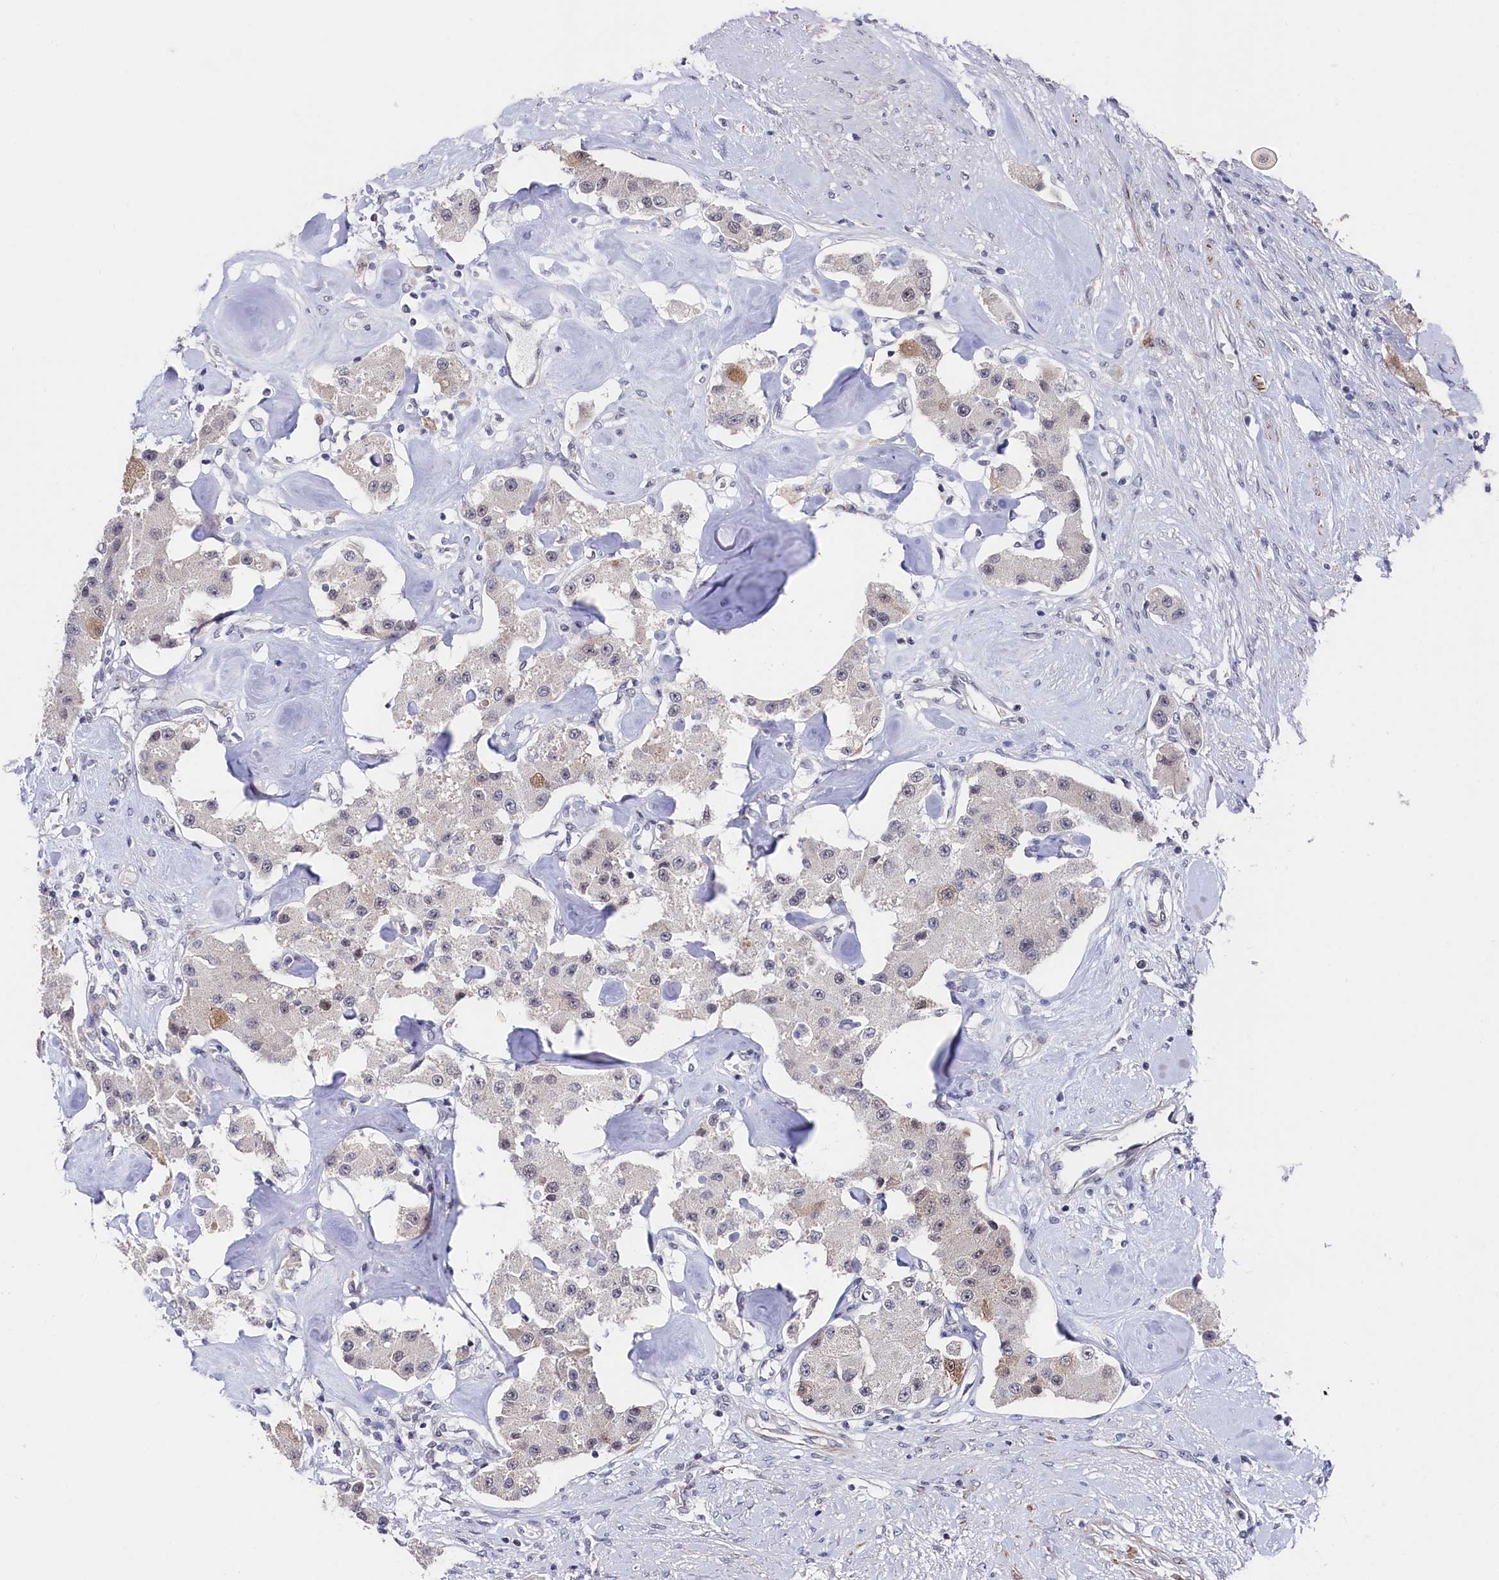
{"staining": {"intensity": "negative", "quantity": "none", "location": "none"}, "tissue": "carcinoid", "cell_type": "Tumor cells", "image_type": "cancer", "snomed": [{"axis": "morphology", "description": "Carcinoid, malignant, NOS"}, {"axis": "topography", "description": "Pancreas"}], "caption": "Photomicrograph shows no protein staining in tumor cells of carcinoid tissue.", "gene": "TIGD4", "patient": {"sex": "male", "age": 41}}